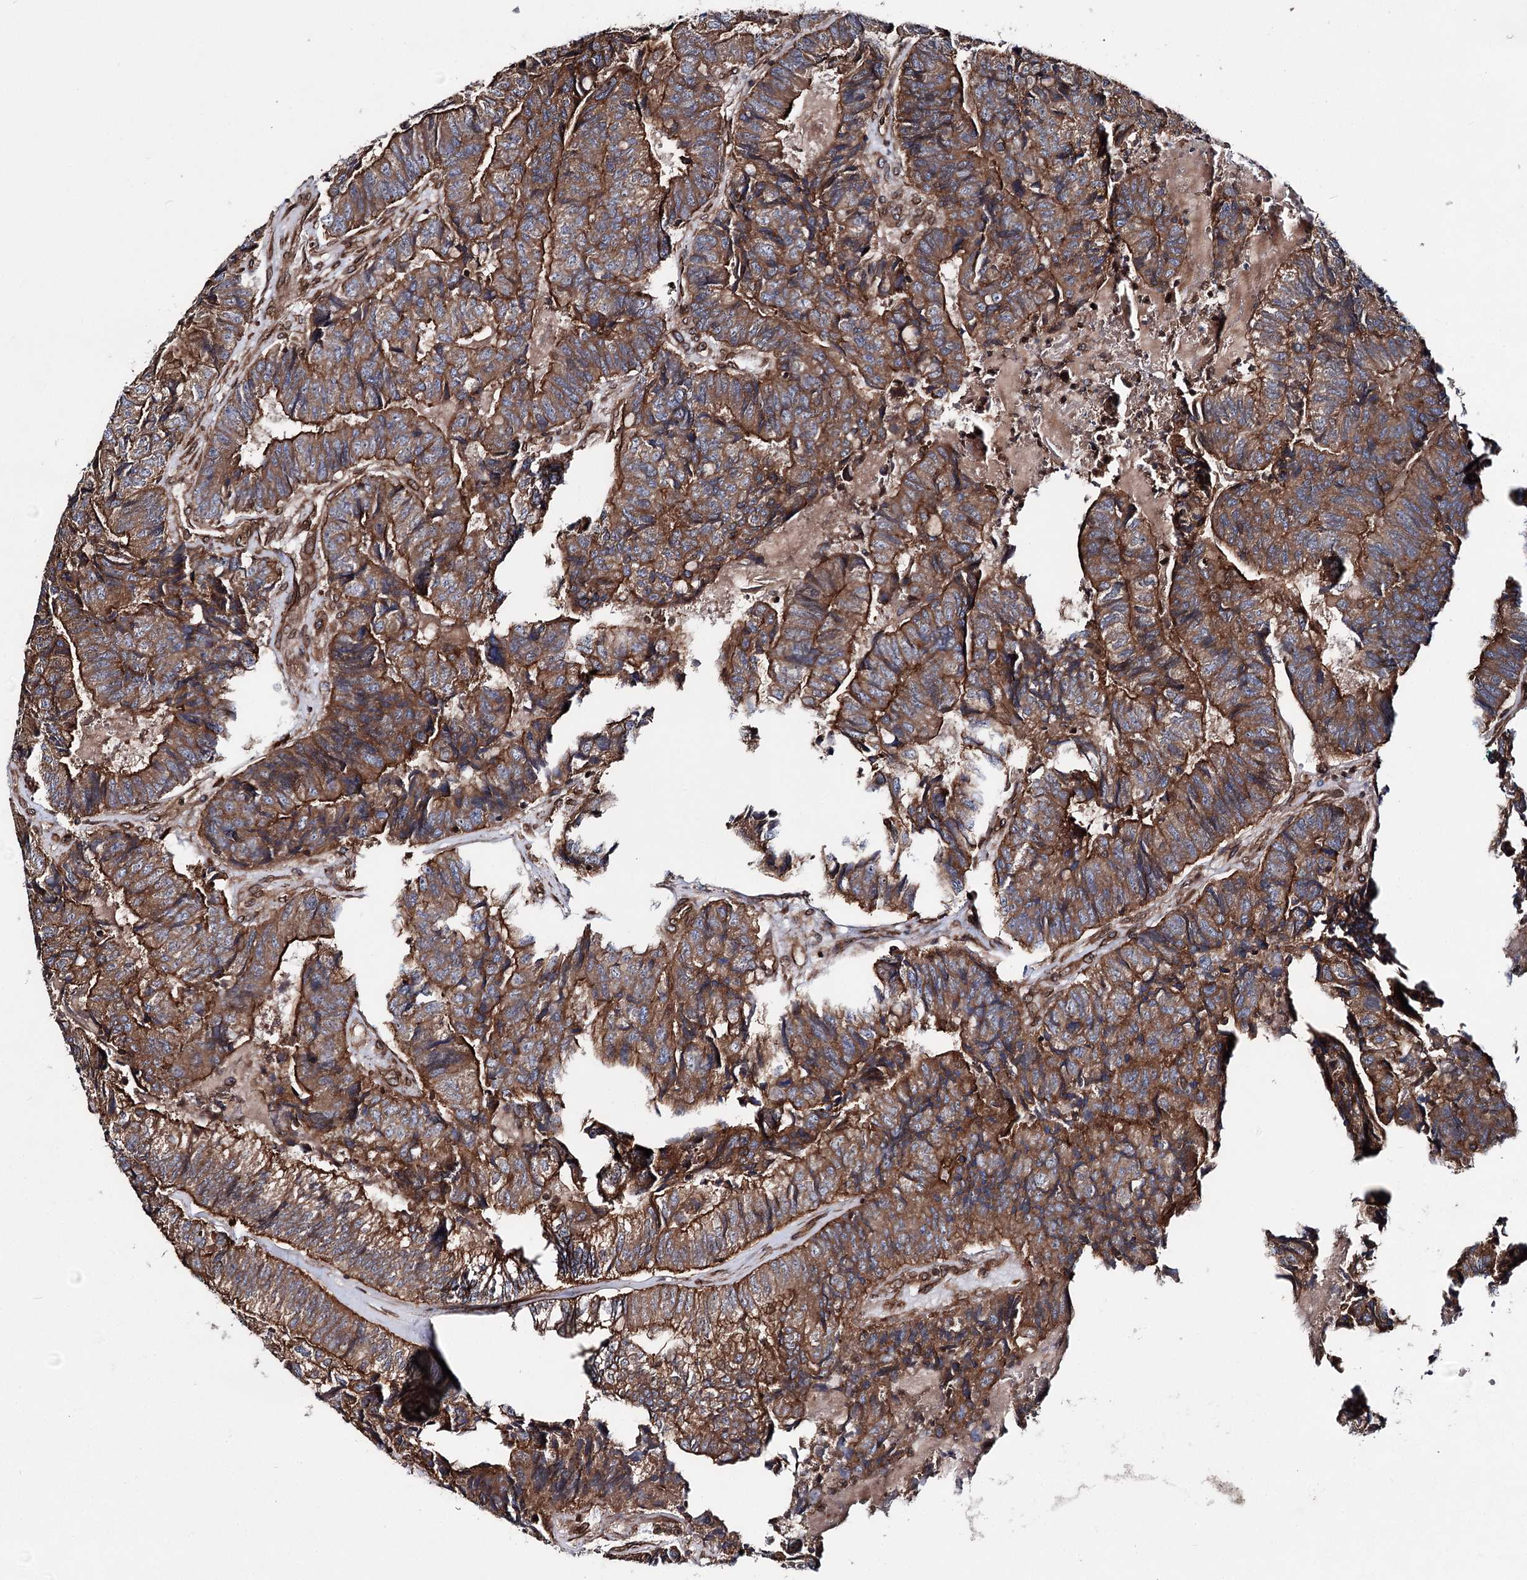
{"staining": {"intensity": "strong", "quantity": ">75%", "location": "cytoplasmic/membranous"}, "tissue": "colorectal cancer", "cell_type": "Tumor cells", "image_type": "cancer", "snomed": [{"axis": "morphology", "description": "Adenocarcinoma, NOS"}, {"axis": "topography", "description": "Colon"}], "caption": "Immunohistochemical staining of human colorectal cancer (adenocarcinoma) shows strong cytoplasmic/membranous protein positivity in approximately >75% of tumor cells.", "gene": "FGFR1OP2", "patient": {"sex": "female", "age": 67}}